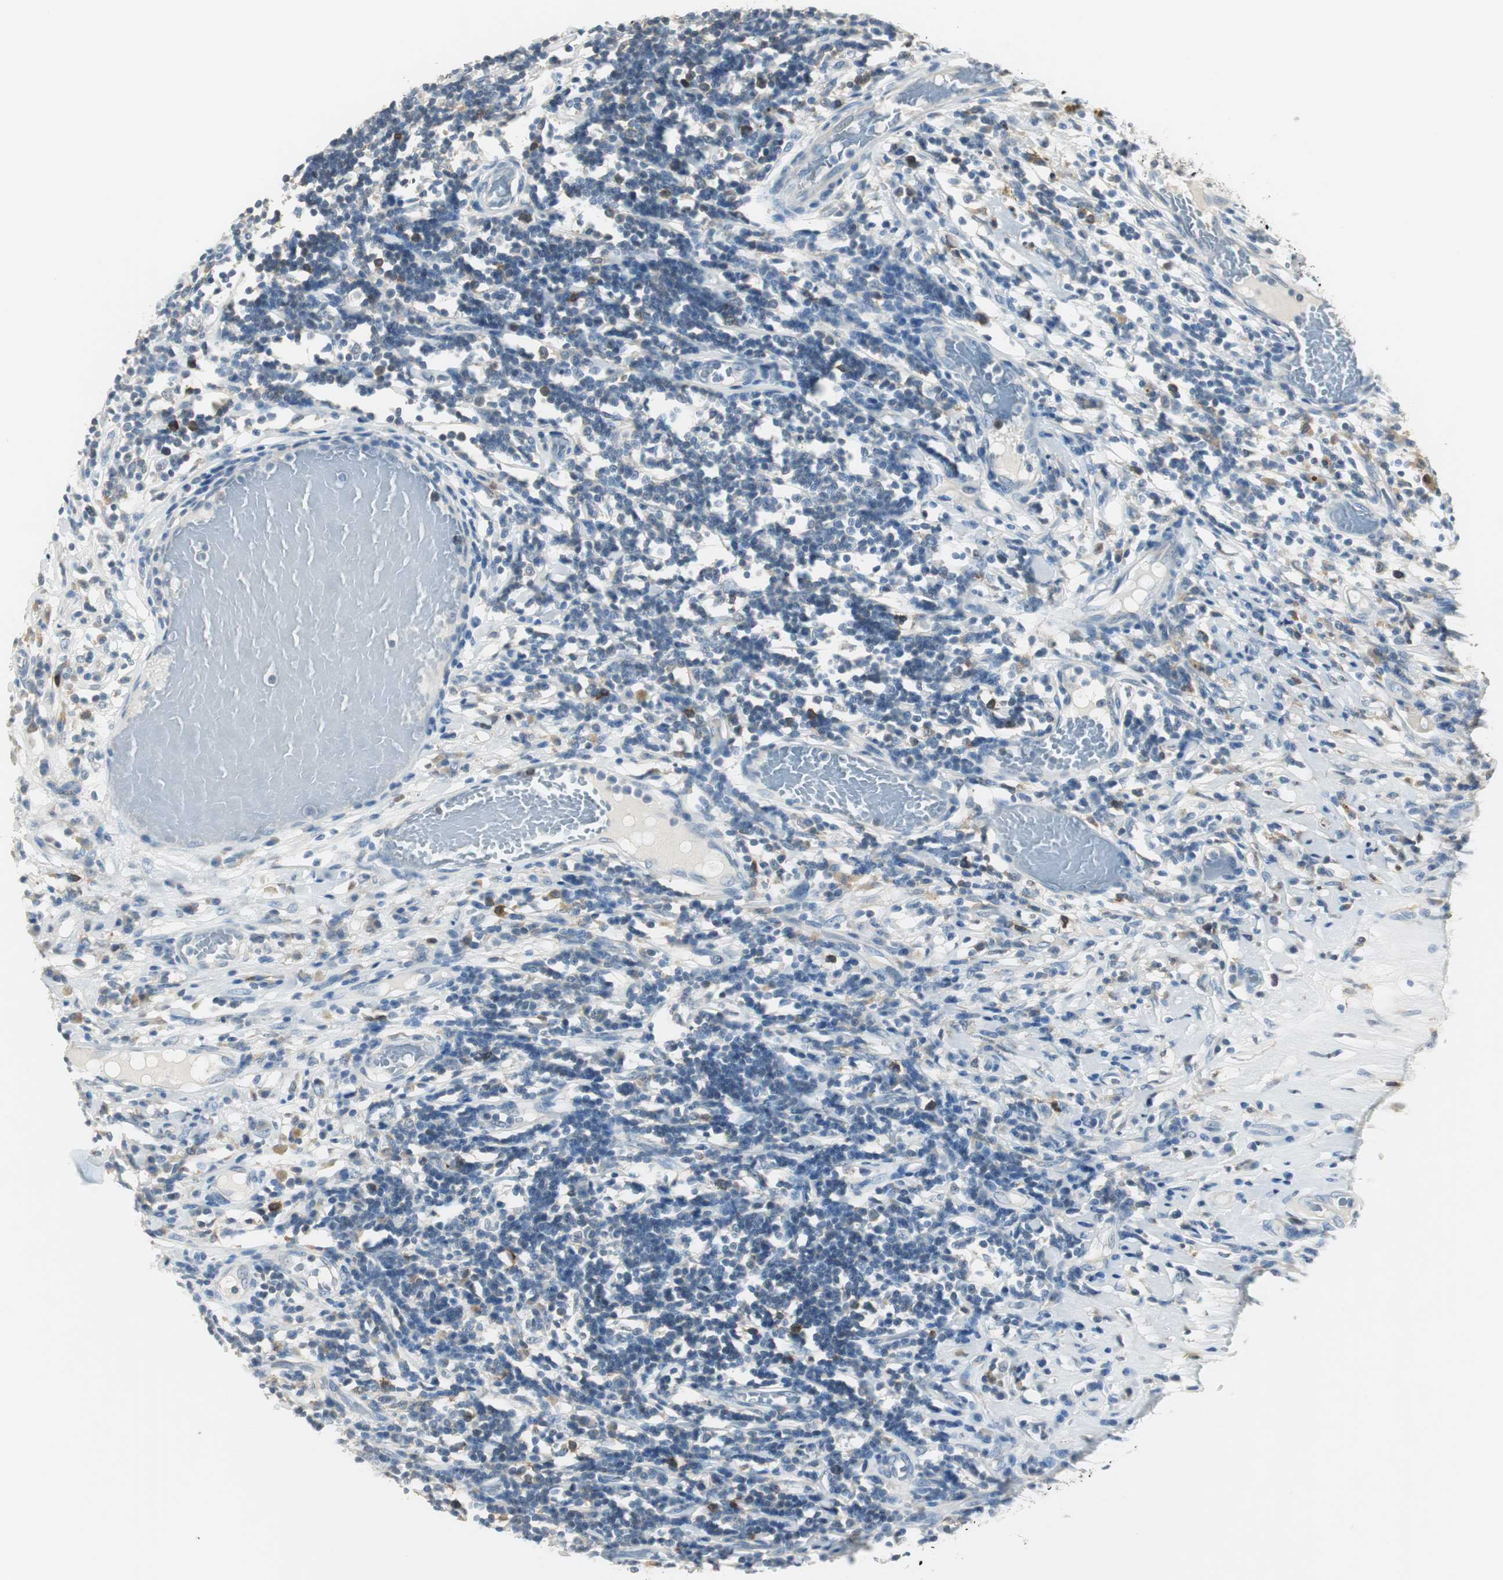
{"staining": {"intensity": "negative", "quantity": "none", "location": "none"}, "tissue": "melanoma", "cell_type": "Tumor cells", "image_type": "cancer", "snomed": [{"axis": "morphology", "description": "Malignant melanoma, Metastatic site"}, {"axis": "topography", "description": "Lymph node"}], "caption": "Human malignant melanoma (metastatic site) stained for a protein using IHC exhibits no positivity in tumor cells.", "gene": "MSTO1", "patient": {"sex": "male", "age": 61}}